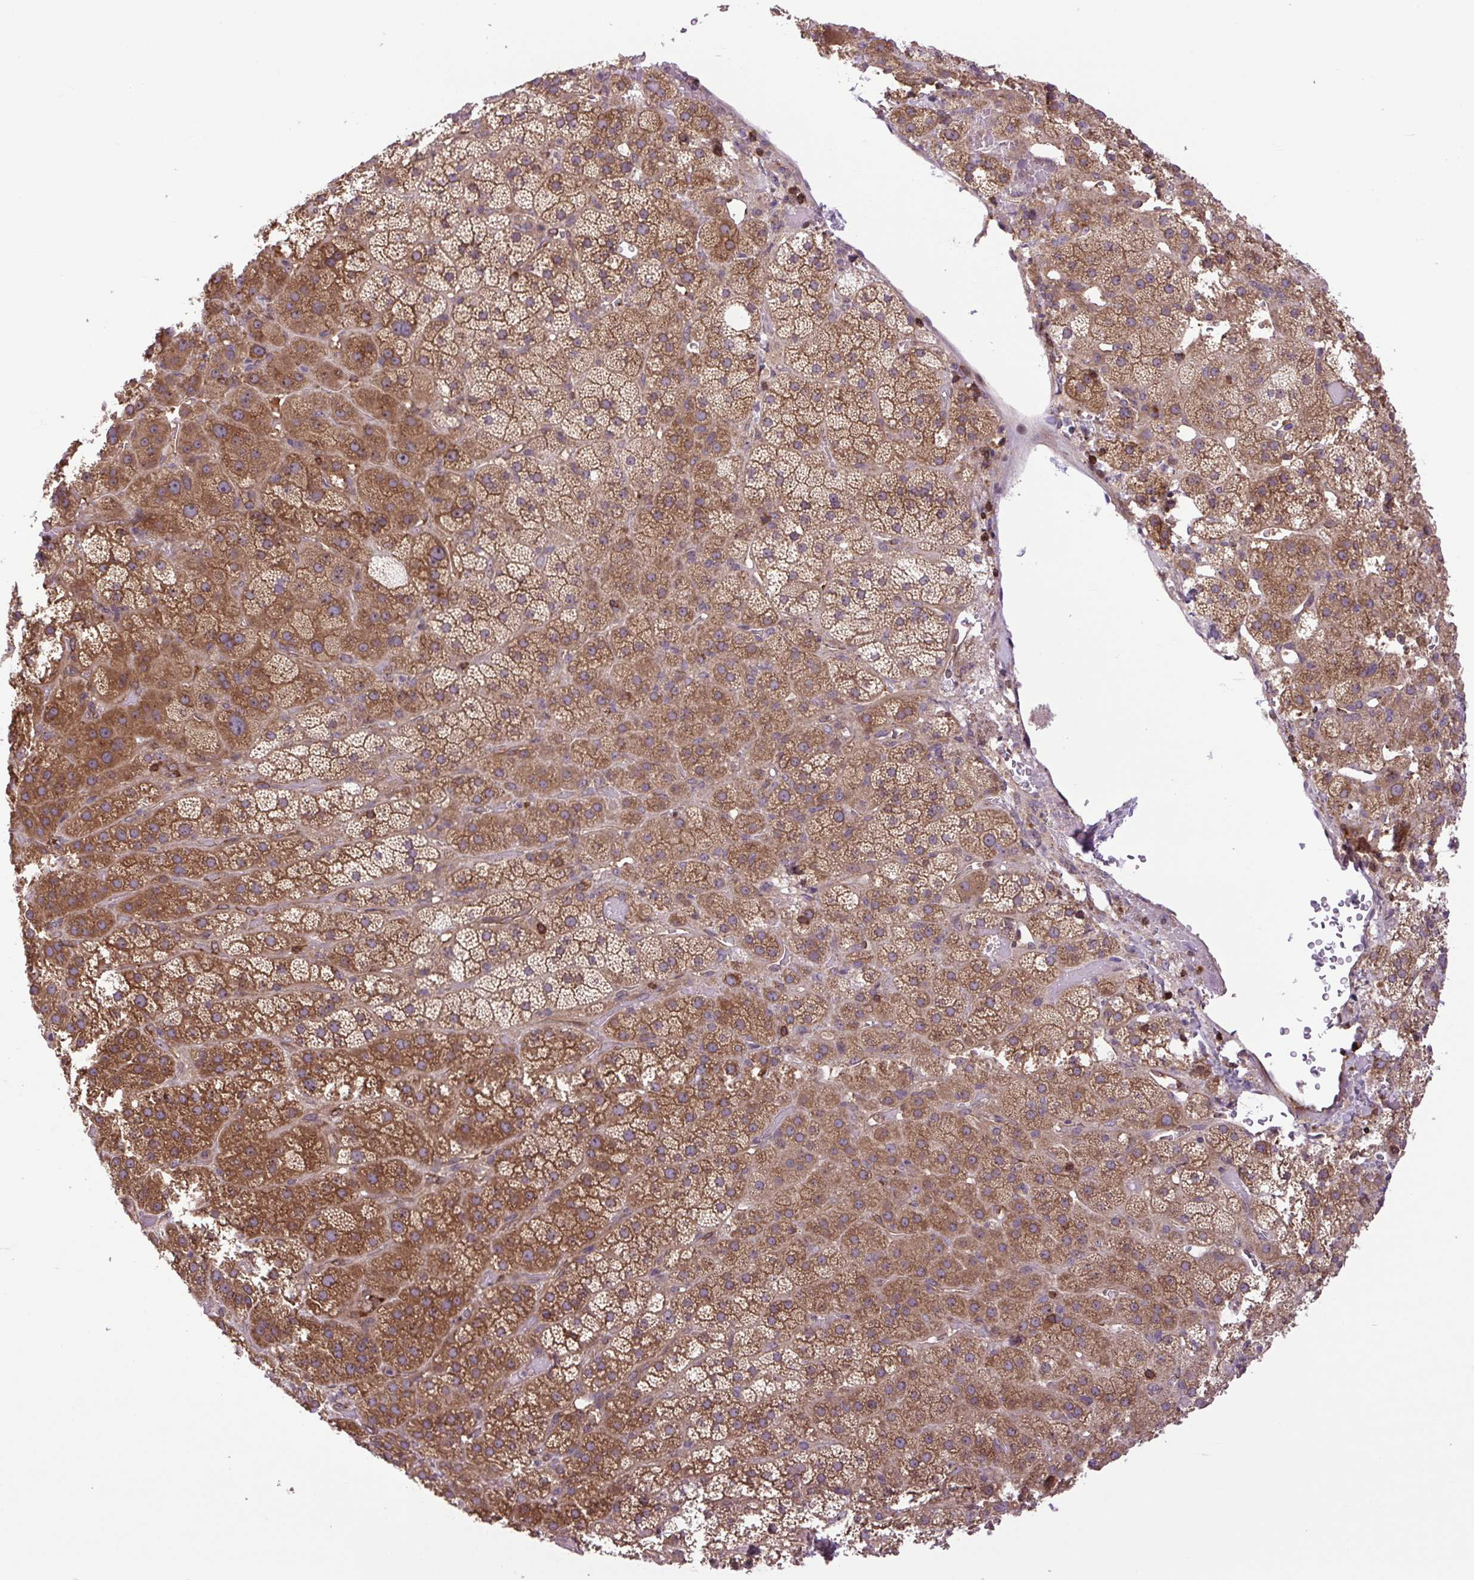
{"staining": {"intensity": "moderate", "quantity": ">75%", "location": "cytoplasmic/membranous"}, "tissue": "adrenal gland", "cell_type": "Glandular cells", "image_type": "normal", "snomed": [{"axis": "morphology", "description": "Normal tissue, NOS"}, {"axis": "topography", "description": "Adrenal gland"}], "caption": "Immunohistochemistry image of benign adrenal gland: adrenal gland stained using immunohistochemistry exhibits medium levels of moderate protein expression localized specifically in the cytoplasmic/membranous of glandular cells, appearing as a cytoplasmic/membranous brown color.", "gene": "PLCG1", "patient": {"sex": "male", "age": 57}}